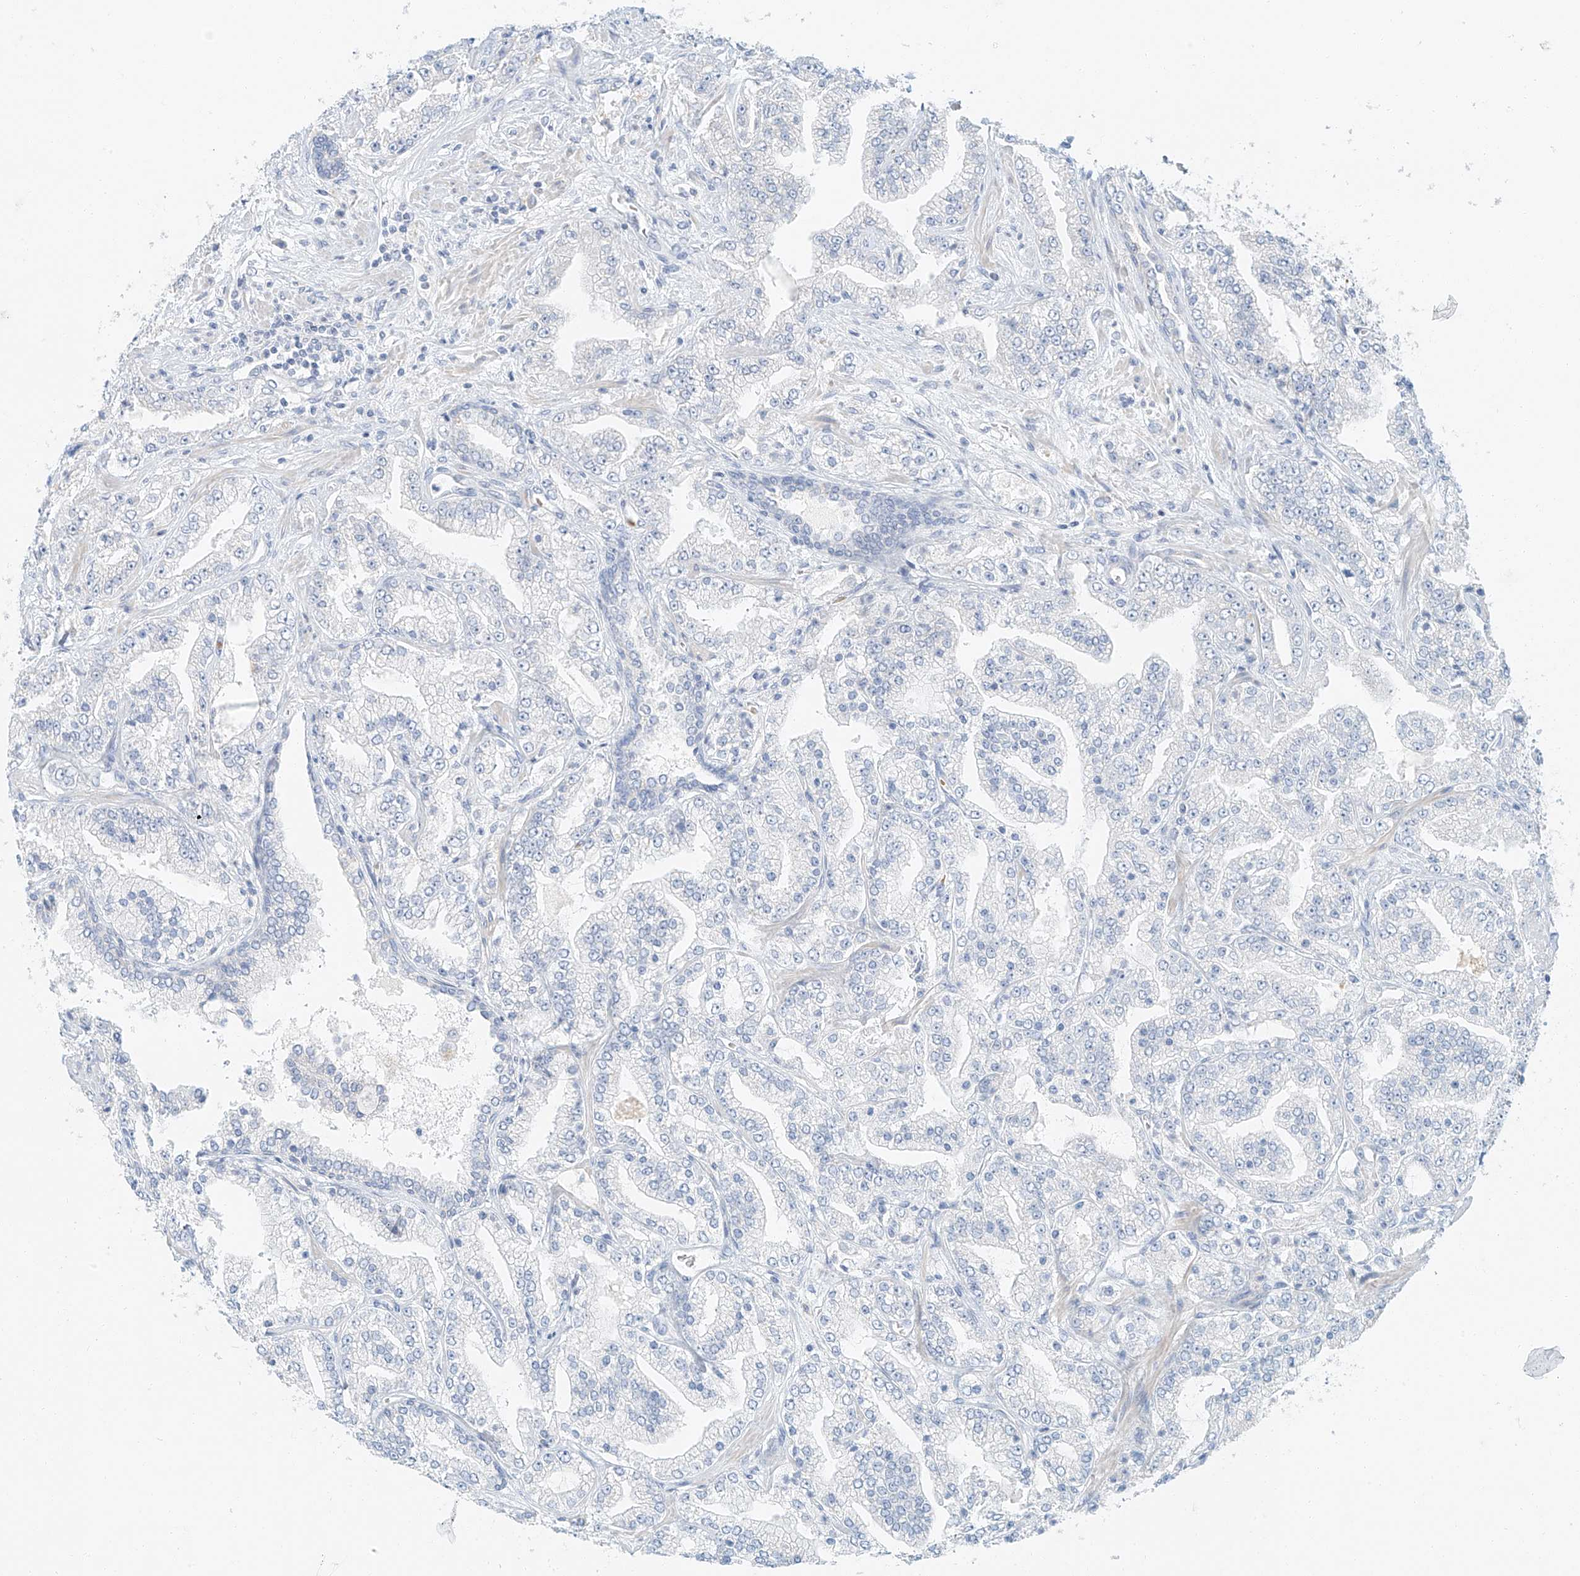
{"staining": {"intensity": "negative", "quantity": "none", "location": "none"}, "tissue": "prostate cancer", "cell_type": "Tumor cells", "image_type": "cancer", "snomed": [{"axis": "morphology", "description": "Adenocarcinoma, High grade"}, {"axis": "topography", "description": "Prostate"}], "caption": "Immunohistochemistry image of neoplastic tissue: human high-grade adenocarcinoma (prostate) stained with DAB displays no significant protein expression in tumor cells.", "gene": "PGC", "patient": {"sex": "male", "age": 64}}